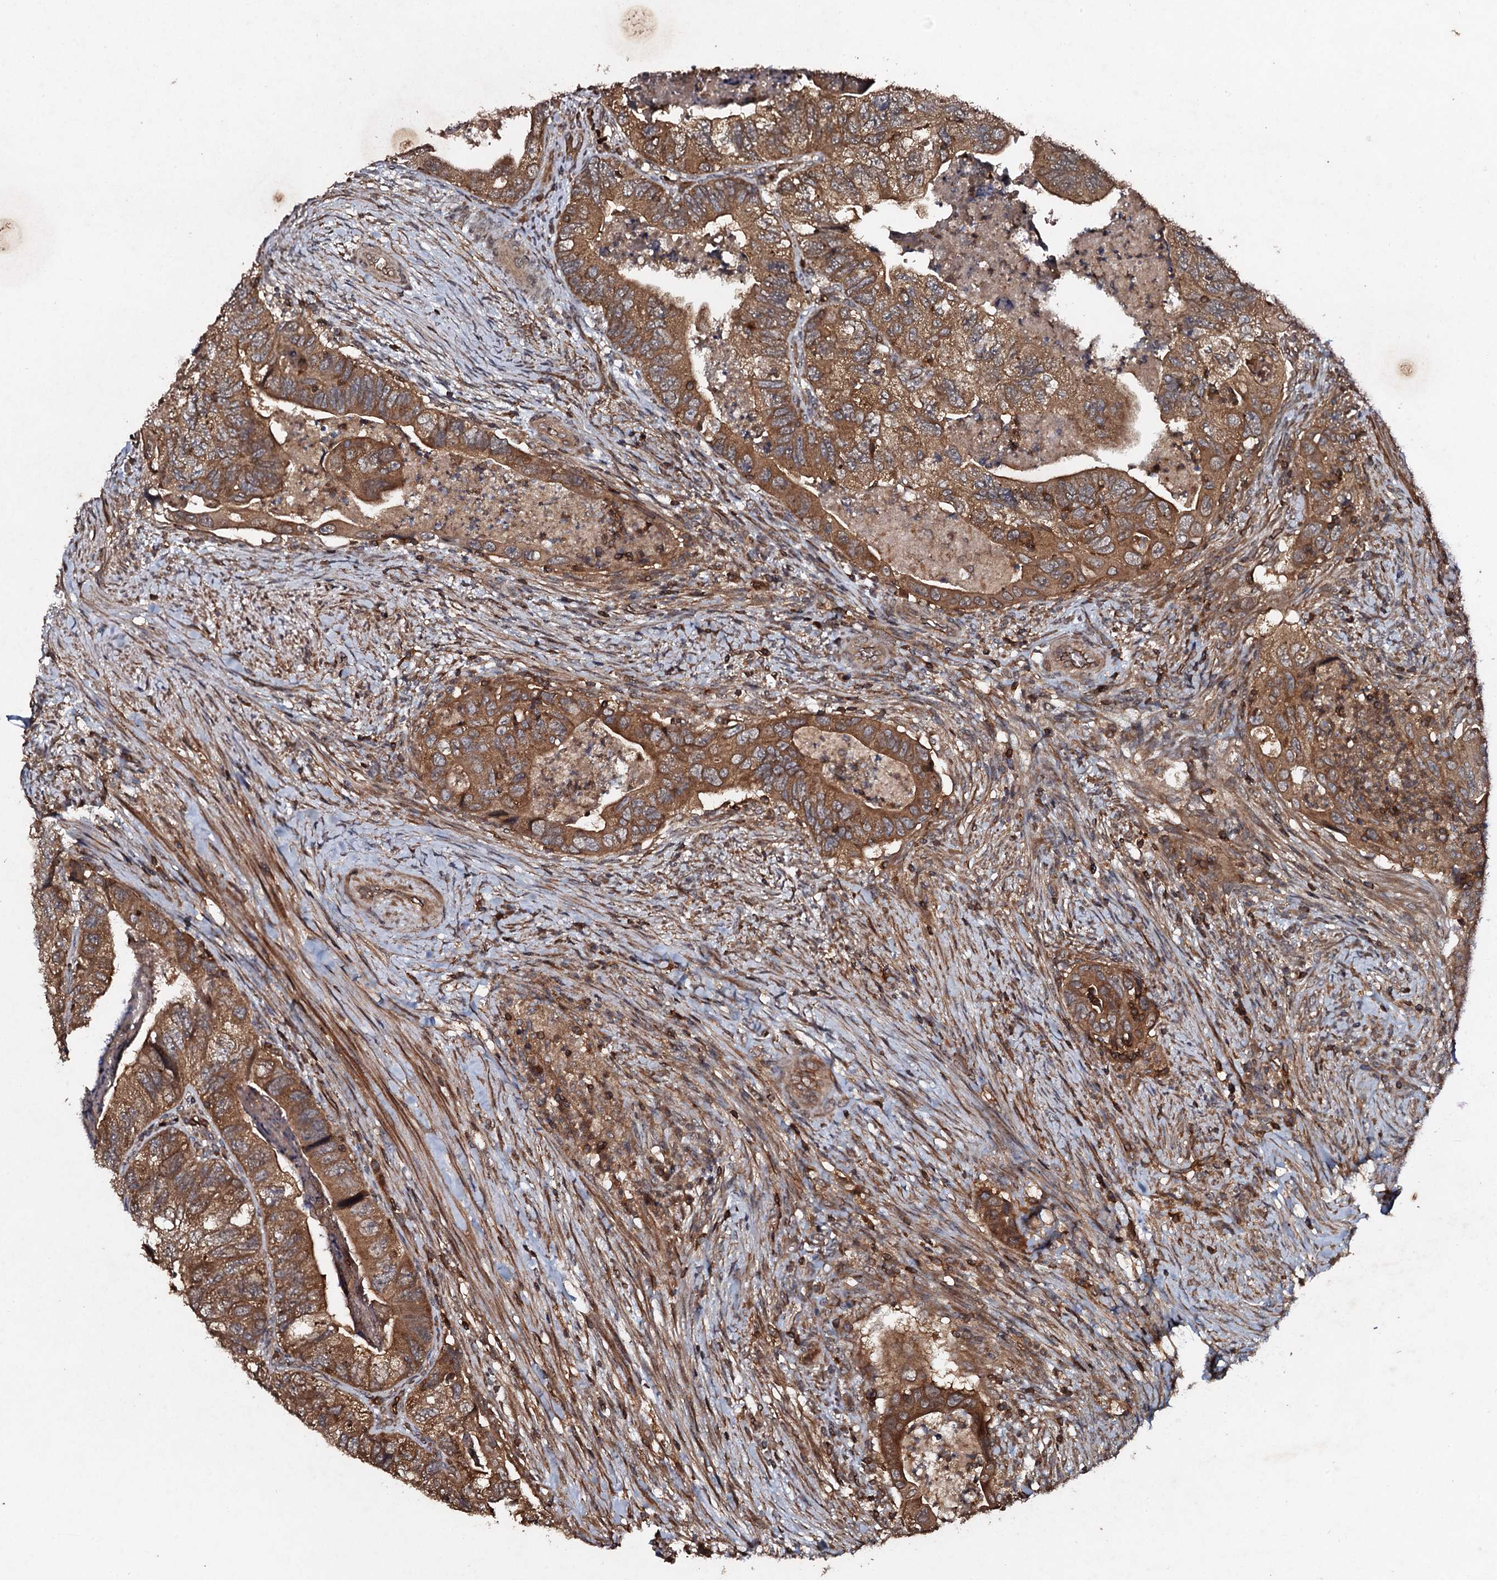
{"staining": {"intensity": "moderate", "quantity": ">75%", "location": "cytoplasmic/membranous"}, "tissue": "colorectal cancer", "cell_type": "Tumor cells", "image_type": "cancer", "snomed": [{"axis": "morphology", "description": "Adenocarcinoma, NOS"}, {"axis": "topography", "description": "Rectum"}], "caption": "Moderate cytoplasmic/membranous protein staining is present in approximately >75% of tumor cells in colorectal cancer.", "gene": "ADGRG3", "patient": {"sex": "male", "age": 63}}